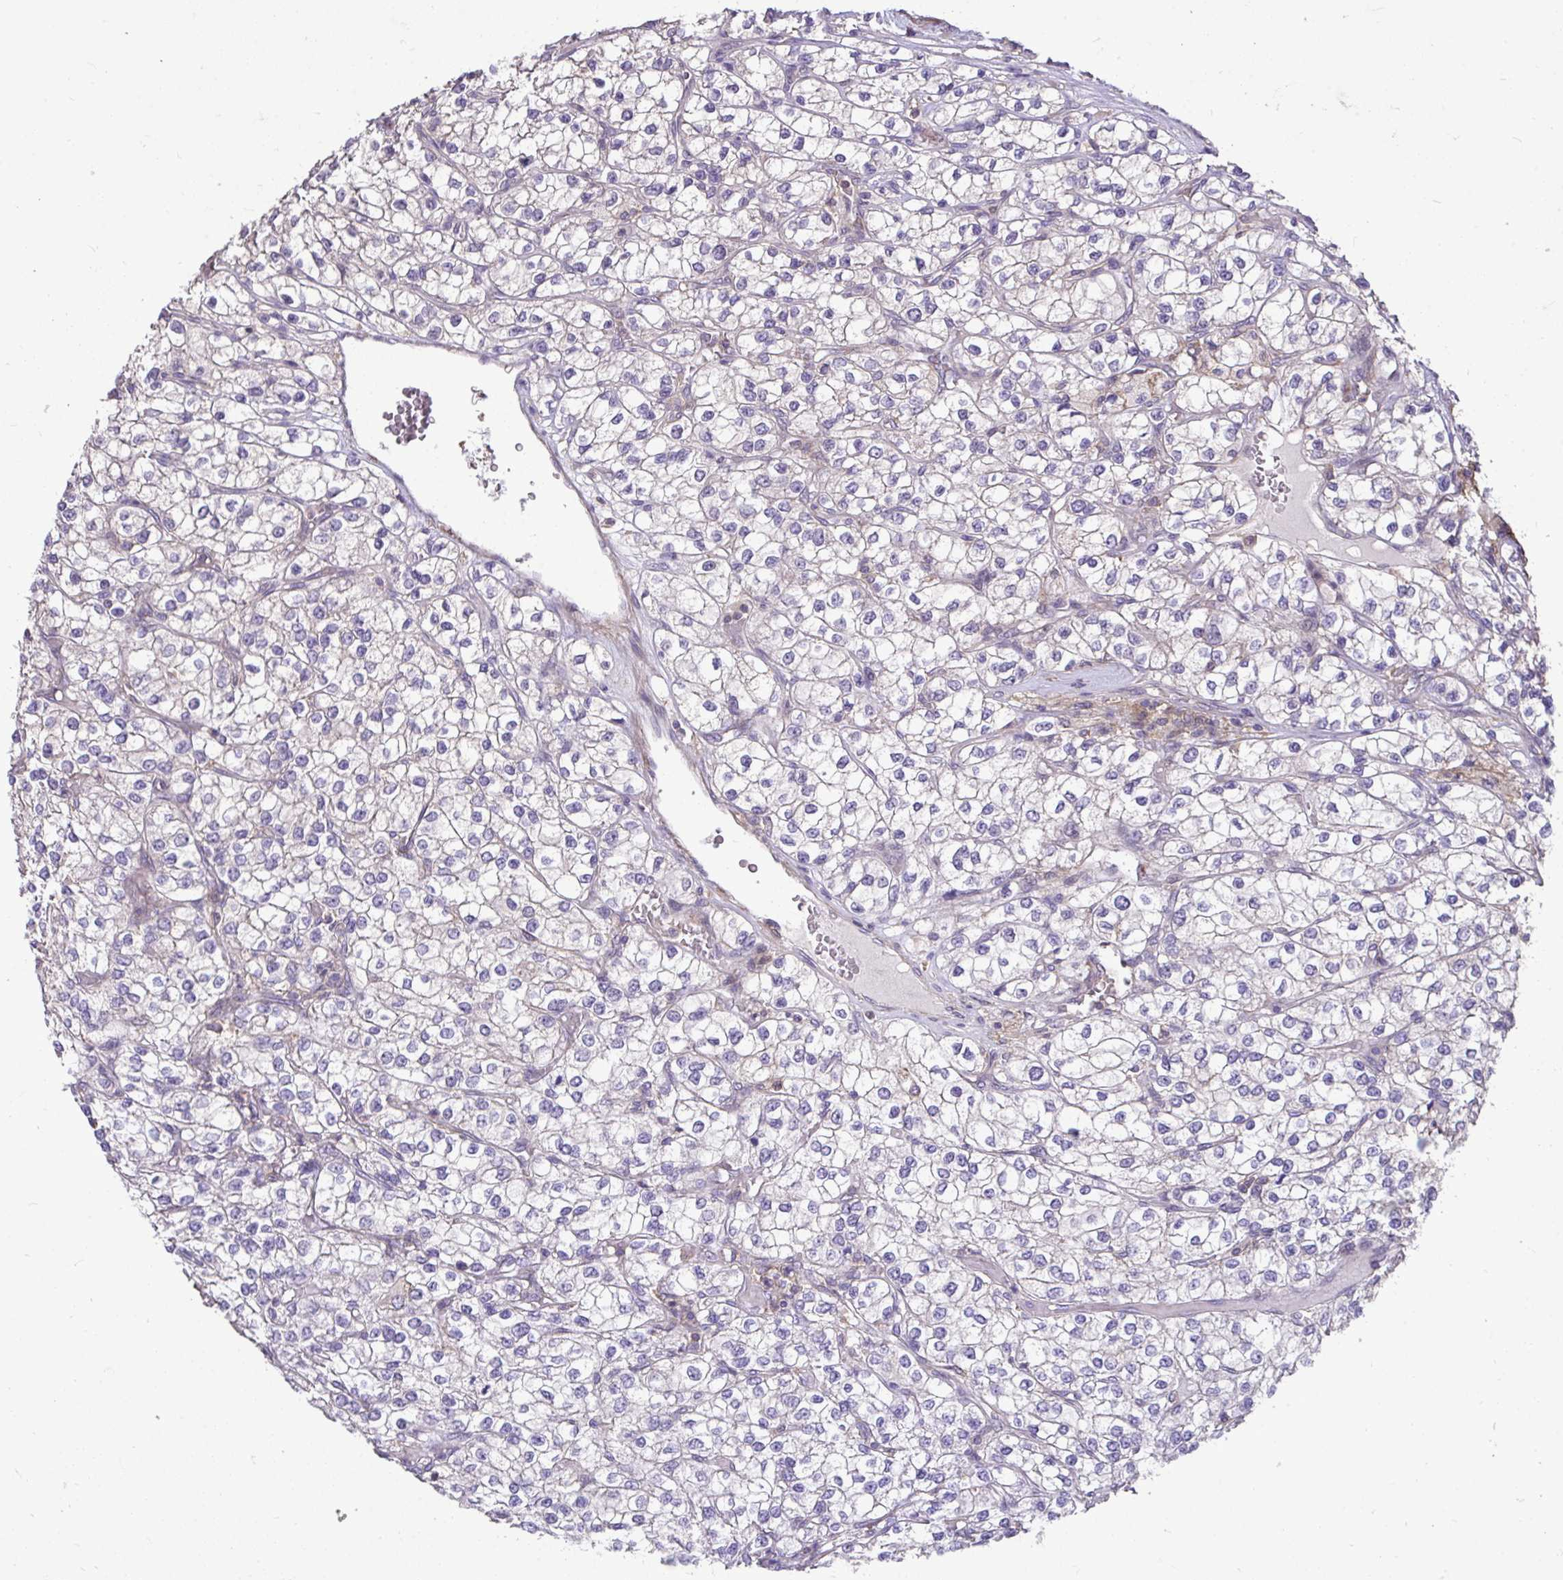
{"staining": {"intensity": "negative", "quantity": "none", "location": "none"}, "tissue": "renal cancer", "cell_type": "Tumor cells", "image_type": "cancer", "snomed": [{"axis": "morphology", "description": "Adenocarcinoma, NOS"}, {"axis": "topography", "description": "Kidney"}], "caption": "Immunohistochemistry (IHC) image of neoplastic tissue: human adenocarcinoma (renal) stained with DAB (3,3'-diaminobenzidine) shows no significant protein positivity in tumor cells.", "gene": "IGFL2", "patient": {"sex": "male", "age": 80}}